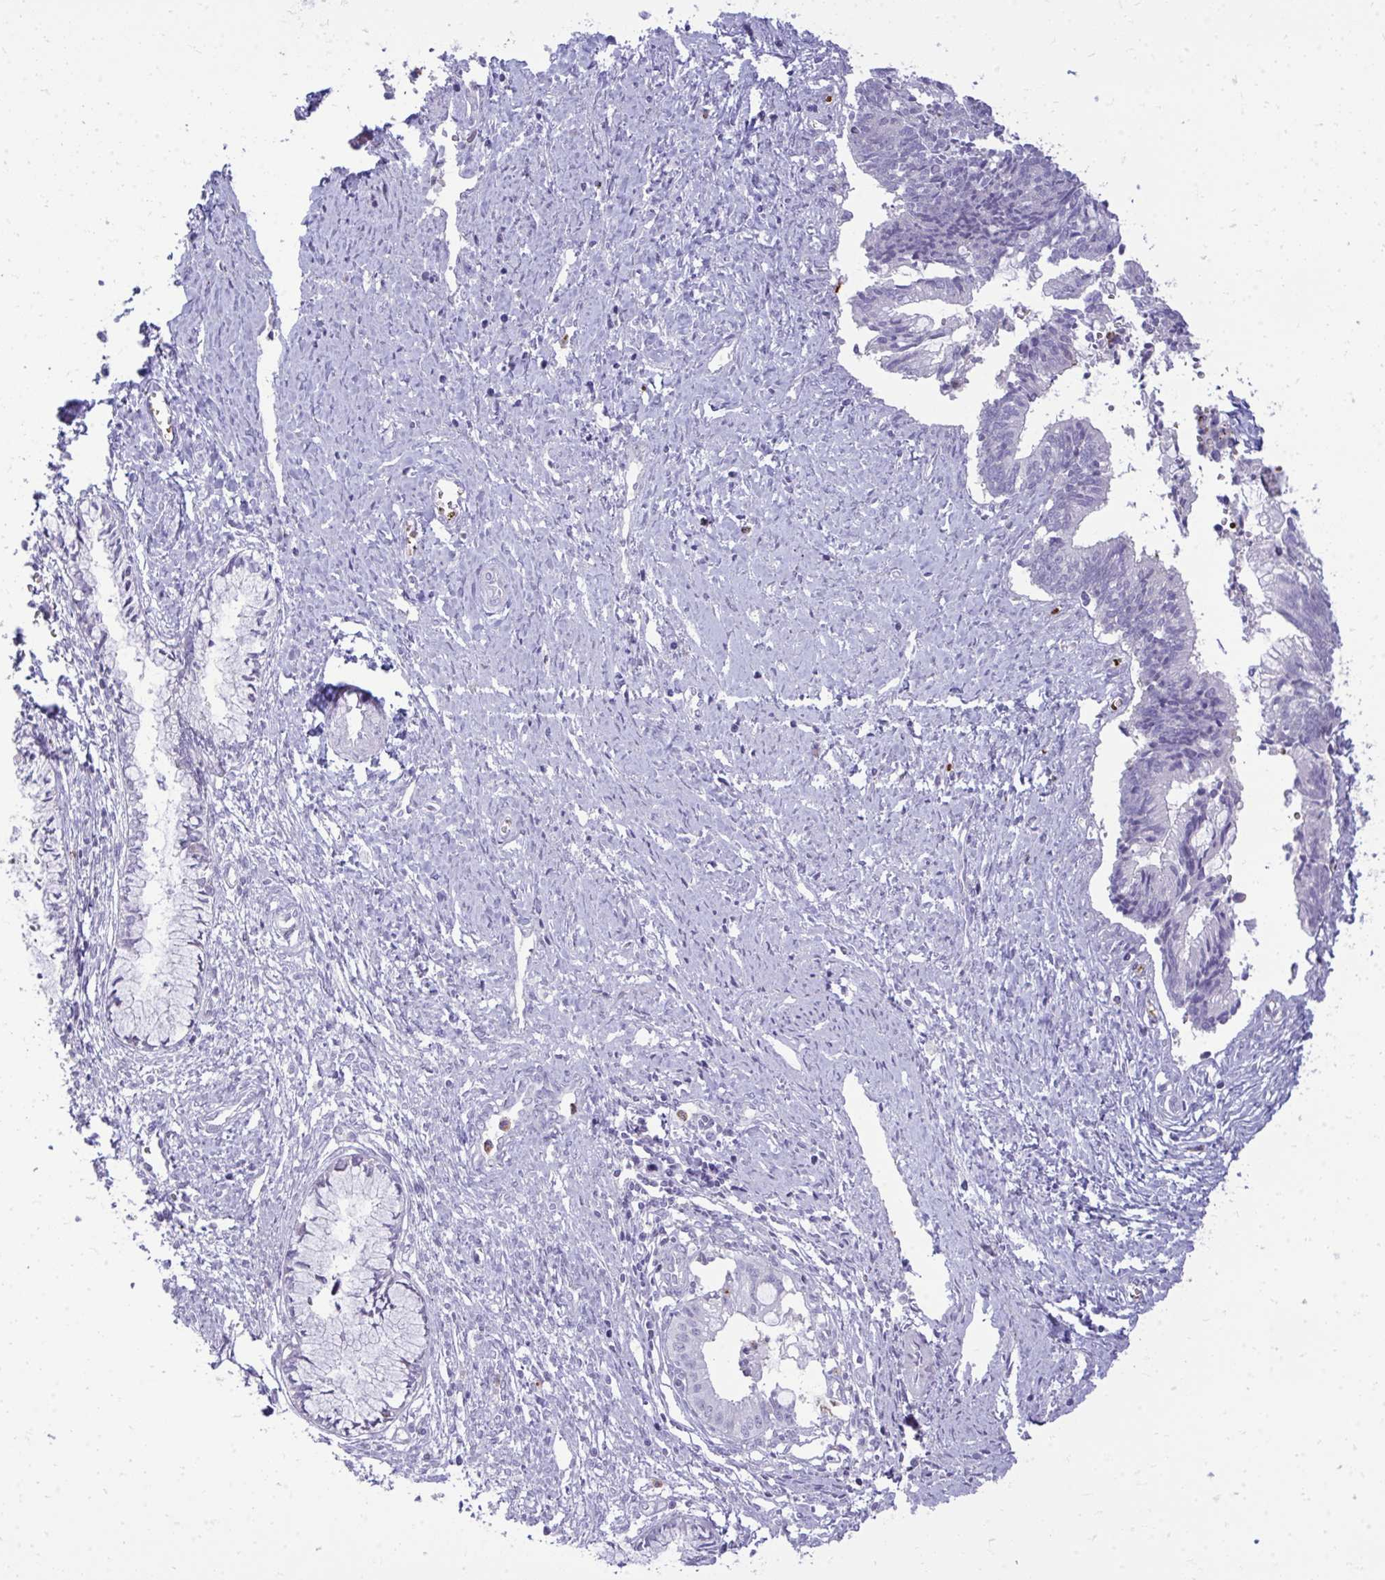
{"staining": {"intensity": "negative", "quantity": "none", "location": "none"}, "tissue": "cervical cancer", "cell_type": "Tumor cells", "image_type": "cancer", "snomed": [{"axis": "morphology", "description": "Adenocarcinoma, NOS"}, {"axis": "topography", "description": "Cervix"}], "caption": "DAB (3,3'-diaminobenzidine) immunohistochemical staining of adenocarcinoma (cervical) displays no significant expression in tumor cells.", "gene": "DLX4", "patient": {"sex": "female", "age": 44}}